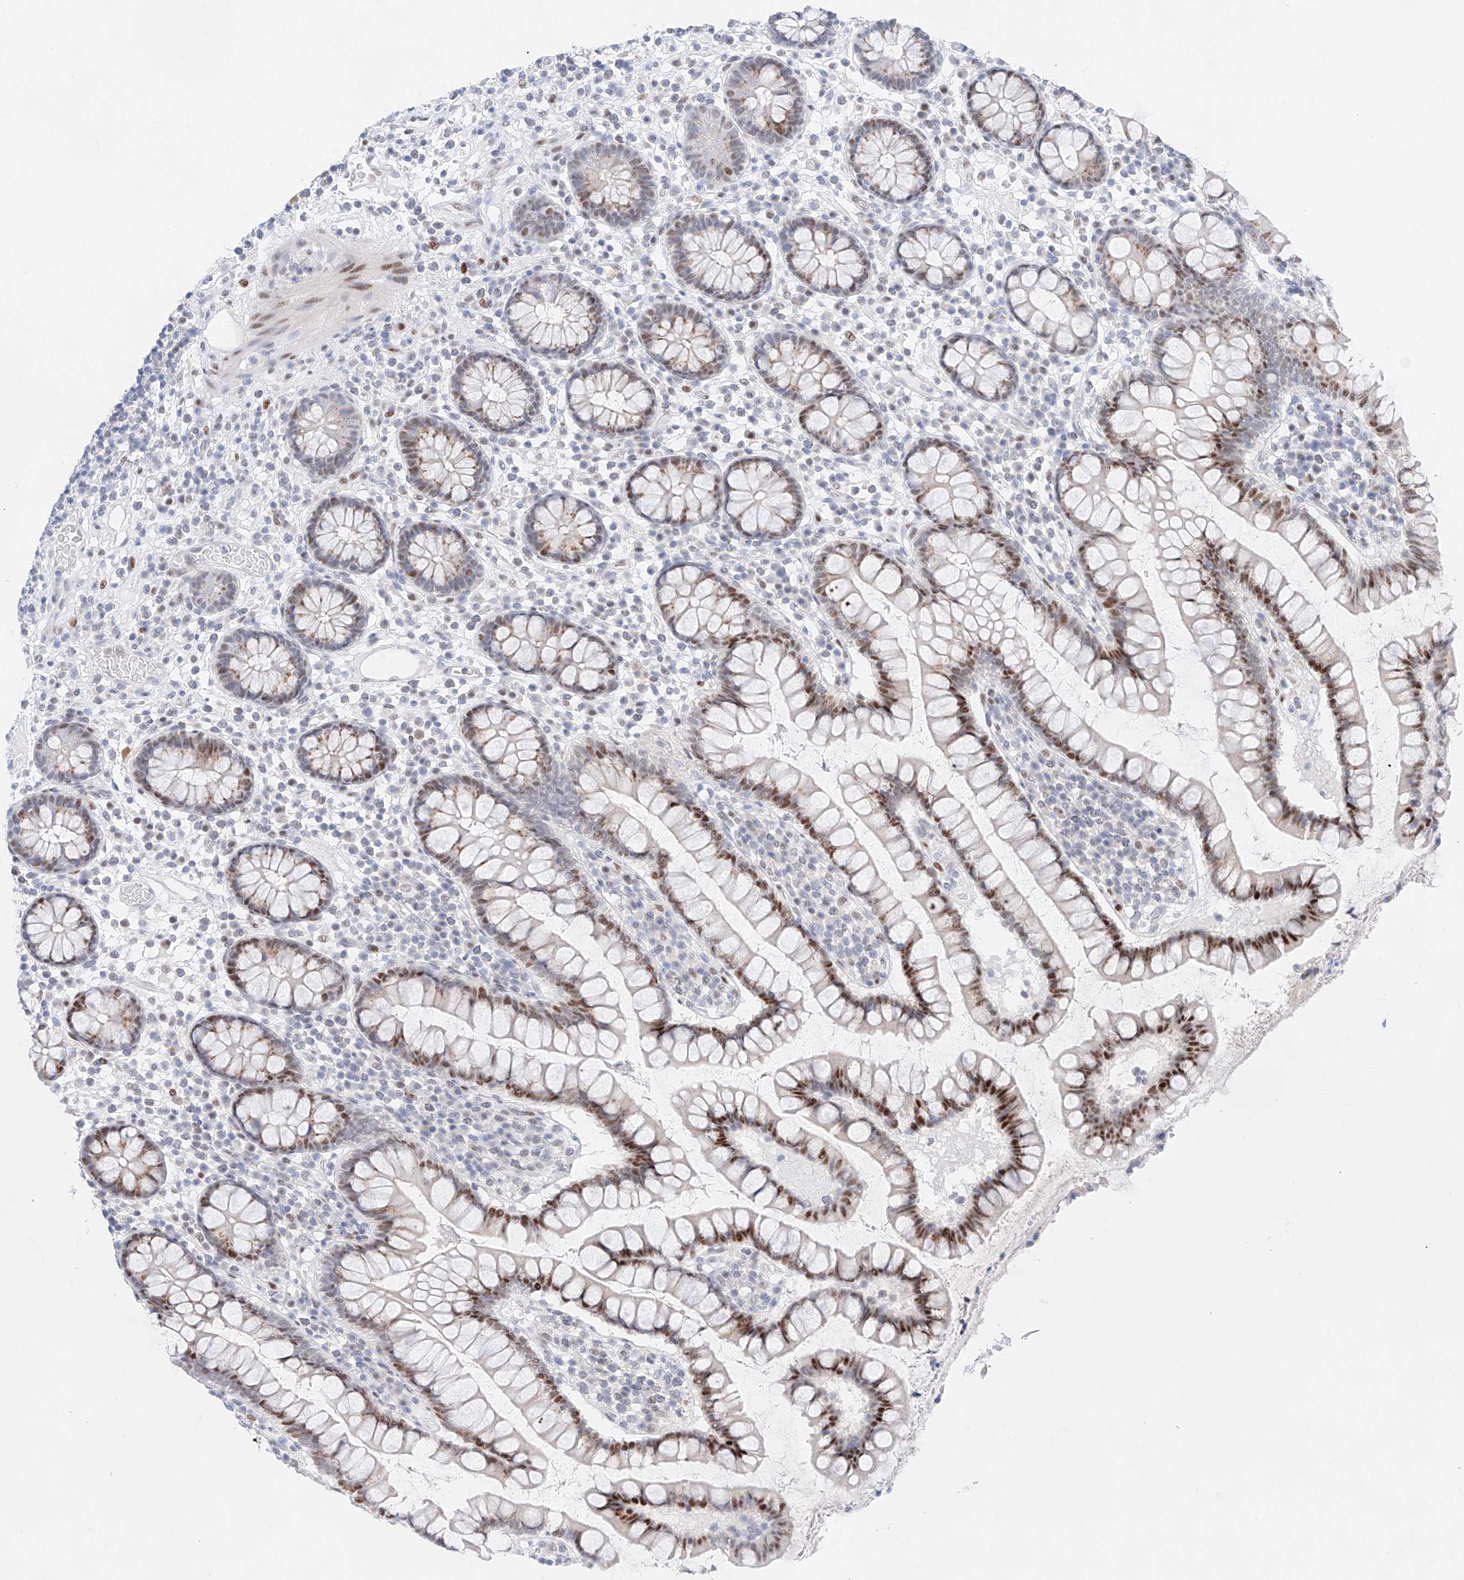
{"staining": {"intensity": "negative", "quantity": "none", "location": "none"}, "tissue": "colon", "cell_type": "Endothelial cells", "image_type": "normal", "snomed": [{"axis": "morphology", "description": "Normal tissue, NOS"}, {"axis": "topography", "description": "Colon"}], "caption": "Immunohistochemical staining of unremarkable colon demonstrates no significant positivity in endothelial cells. (DAB immunohistochemistry, high magnification).", "gene": "NT5C3B", "patient": {"sex": "female", "age": 79}}